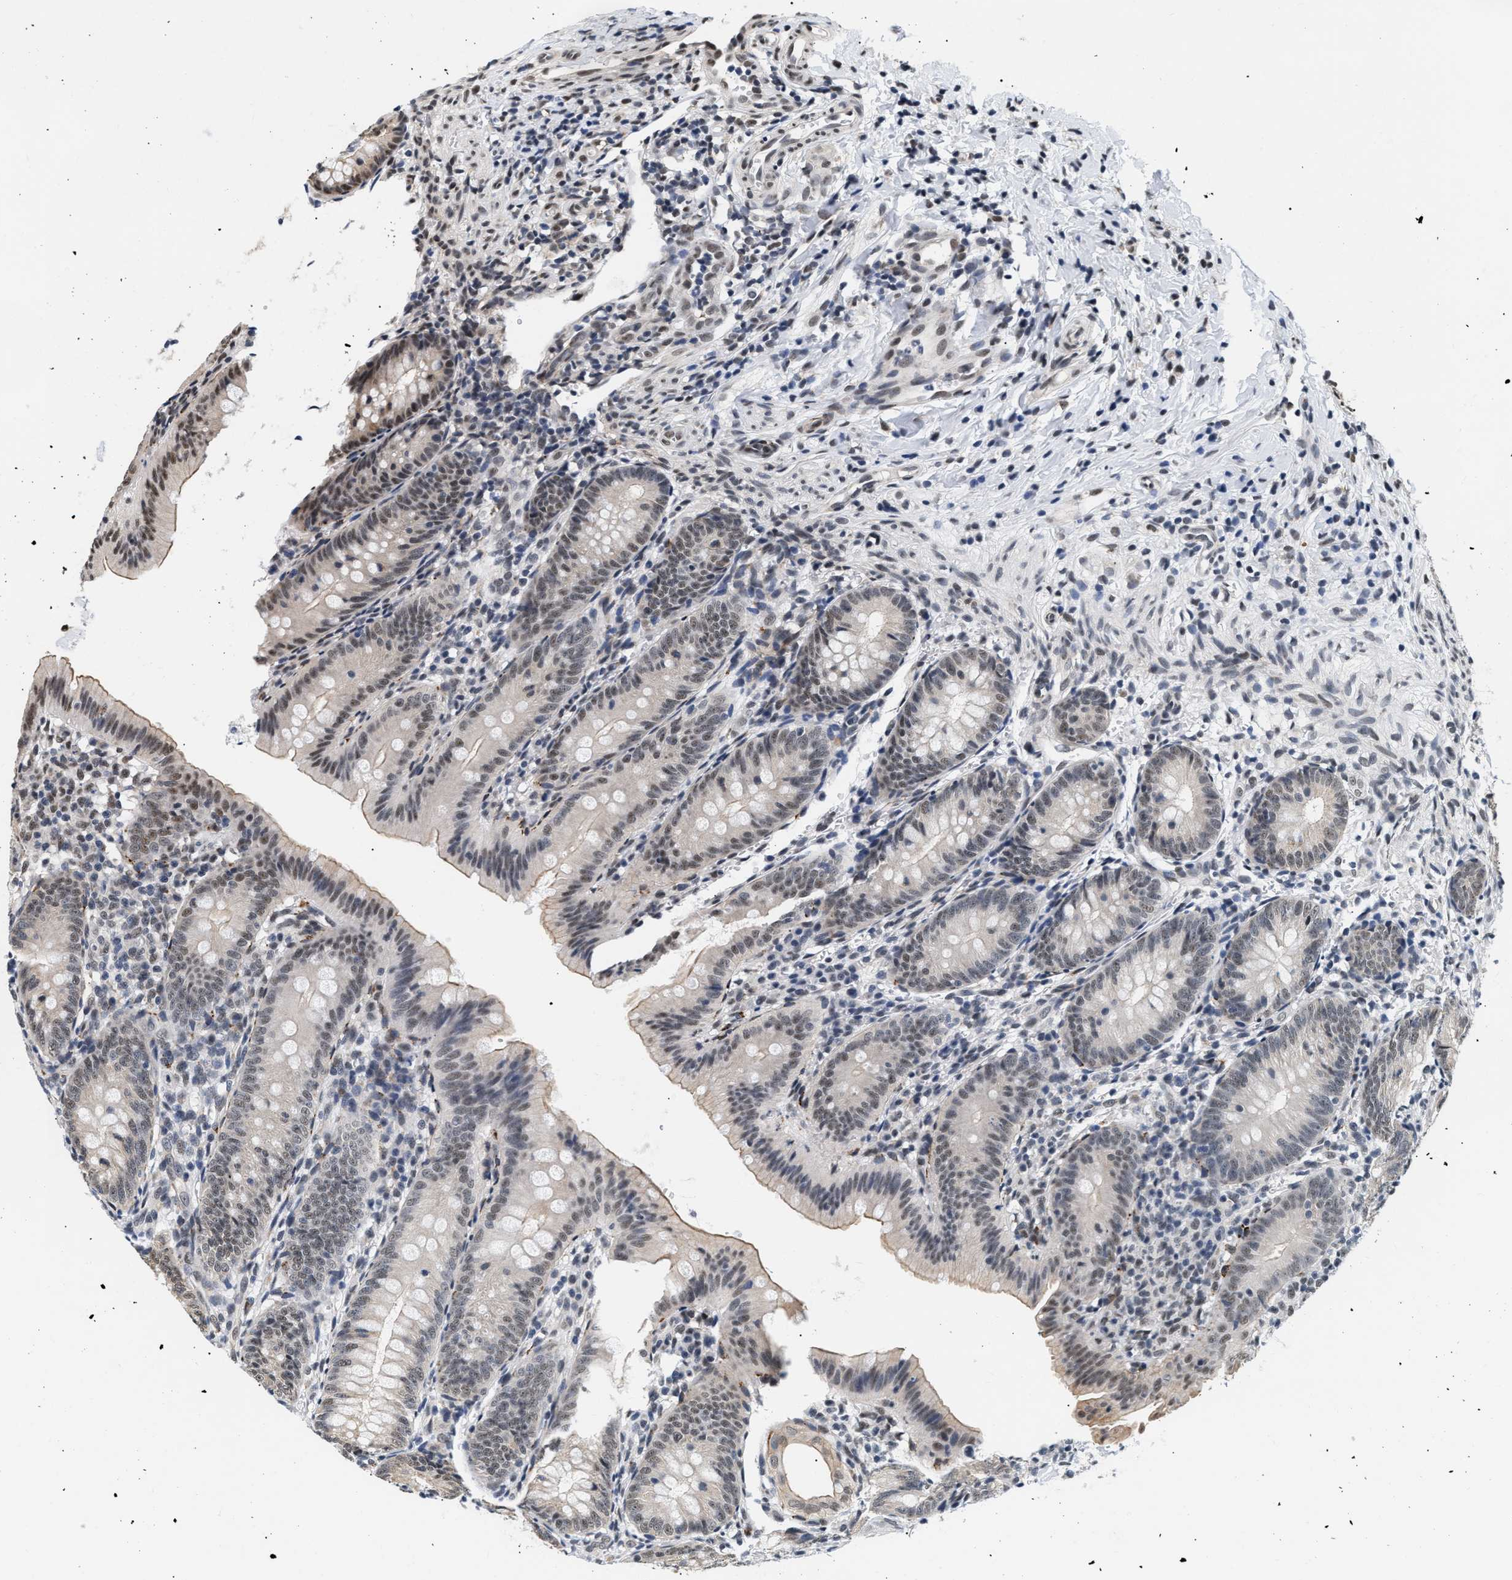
{"staining": {"intensity": "weak", "quantity": "25%-75%", "location": "nuclear"}, "tissue": "appendix", "cell_type": "Glandular cells", "image_type": "normal", "snomed": [{"axis": "morphology", "description": "Normal tissue, NOS"}, {"axis": "topography", "description": "Appendix"}], "caption": "Immunohistochemical staining of unremarkable human appendix exhibits low levels of weak nuclear expression in about 25%-75% of glandular cells. (DAB = brown stain, brightfield microscopy at high magnification).", "gene": "THOC1", "patient": {"sex": "male", "age": 1}}